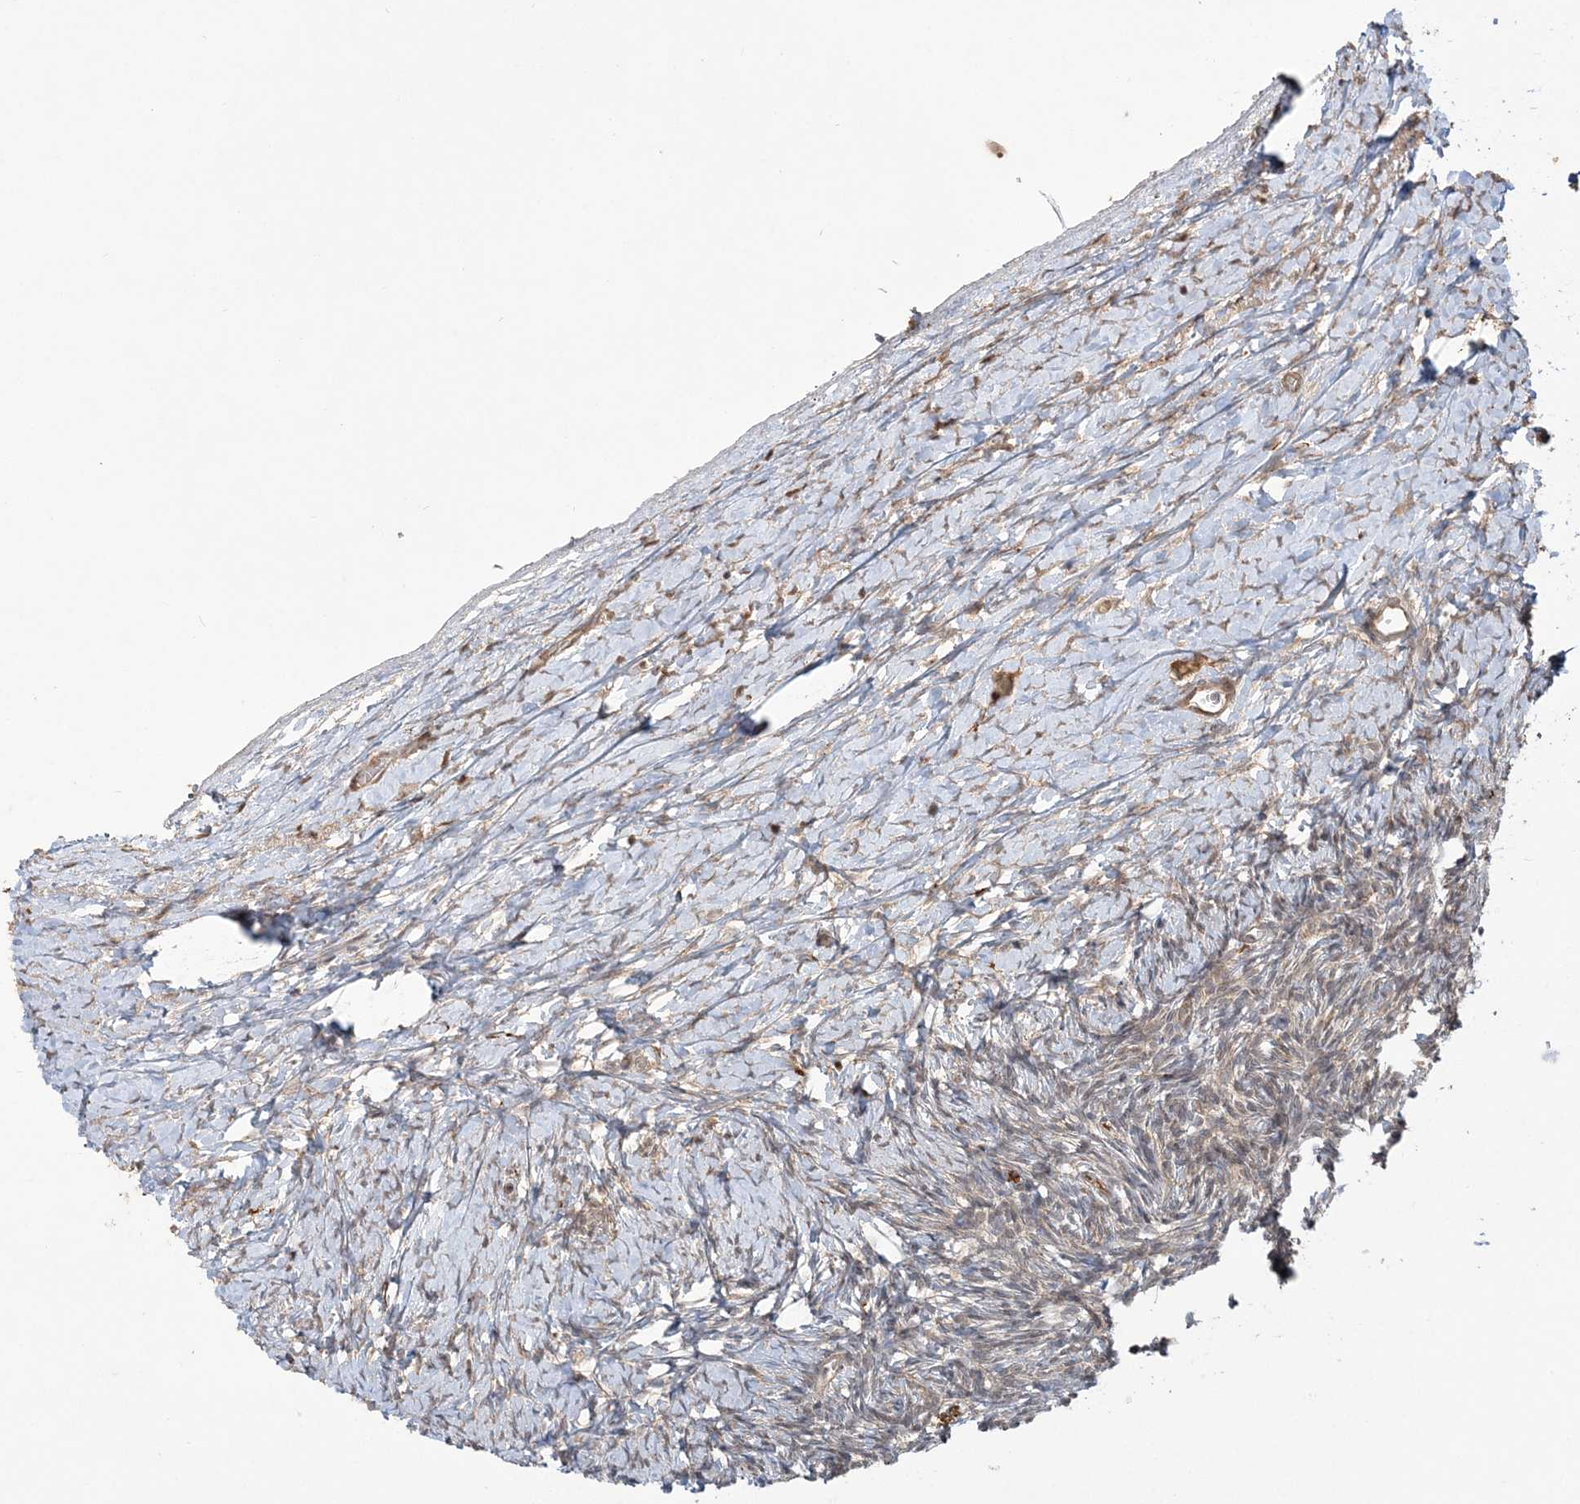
{"staining": {"intensity": "strong", "quantity": ">75%", "location": "cytoplasmic/membranous,nuclear"}, "tissue": "ovary", "cell_type": "Follicle cells", "image_type": "normal", "snomed": [{"axis": "morphology", "description": "Normal tissue, NOS"}, {"axis": "morphology", "description": "Developmental malformation"}, {"axis": "topography", "description": "Ovary"}], "caption": "This micrograph demonstrates IHC staining of normal human ovary, with high strong cytoplasmic/membranous,nuclear expression in about >75% of follicle cells.", "gene": "CAB39", "patient": {"sex": "female", "age": 39}}